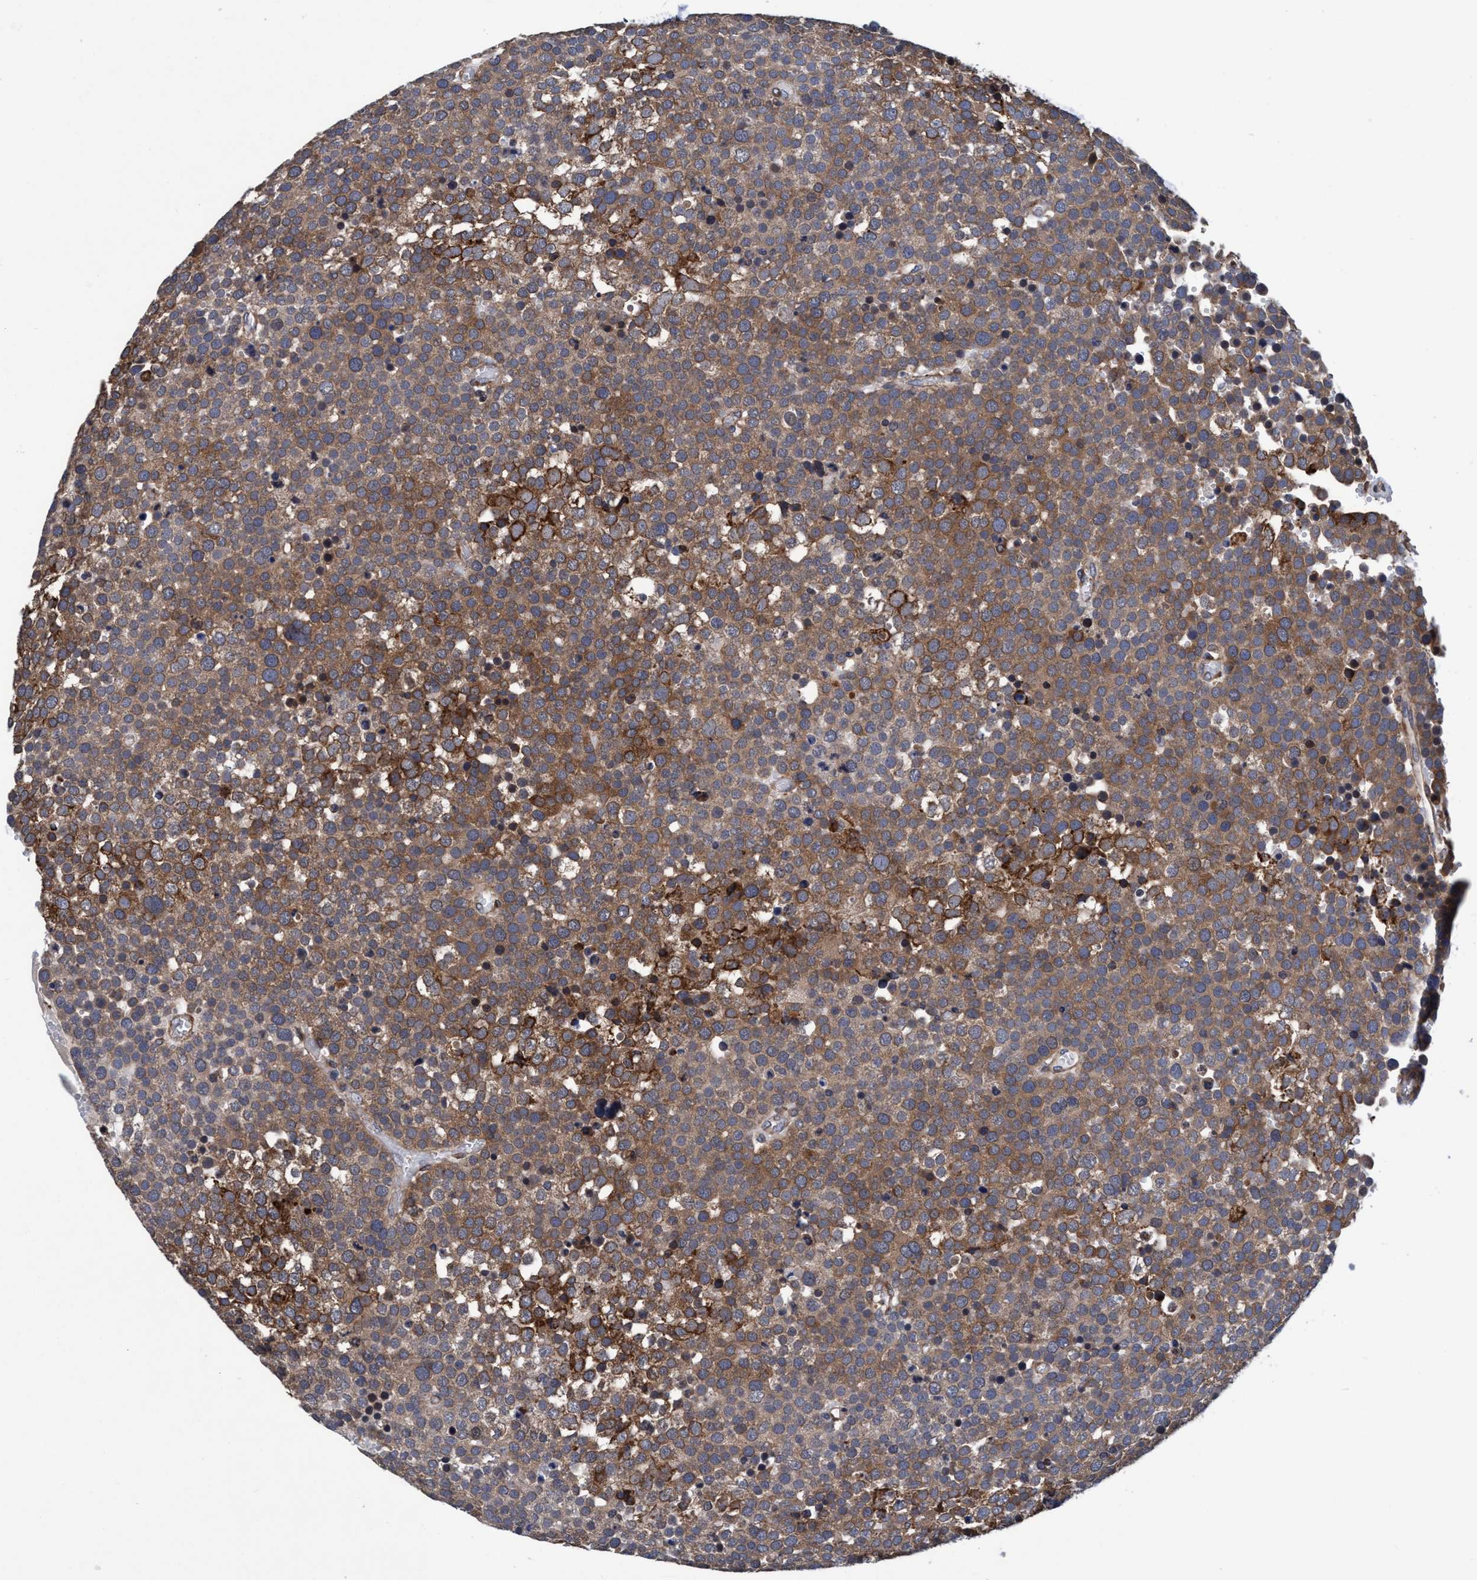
{"staining": {"intensity": "moderate", "quantity": ">75%", "location": "cytoplasmic/membranous"}, "tissue": "testis cancer", "cell_type": "Tumor cells", "image_type": "cancer", "snomed": [{"axis": "morphology", "description": "Seminoma, NOS"}, {"axis": "topography", "description": "Testis"}], "caption": "Brown immunohistochemical staining in testis seminoma reveals moderate cytoplasmic/membranous staining in about >75% of tumor cells. (brown staining indicates protein expression, while blue staining denotes nuclei).", "gene": "CALCOCO2", "patient": {"sex": "male", "age": 71}}